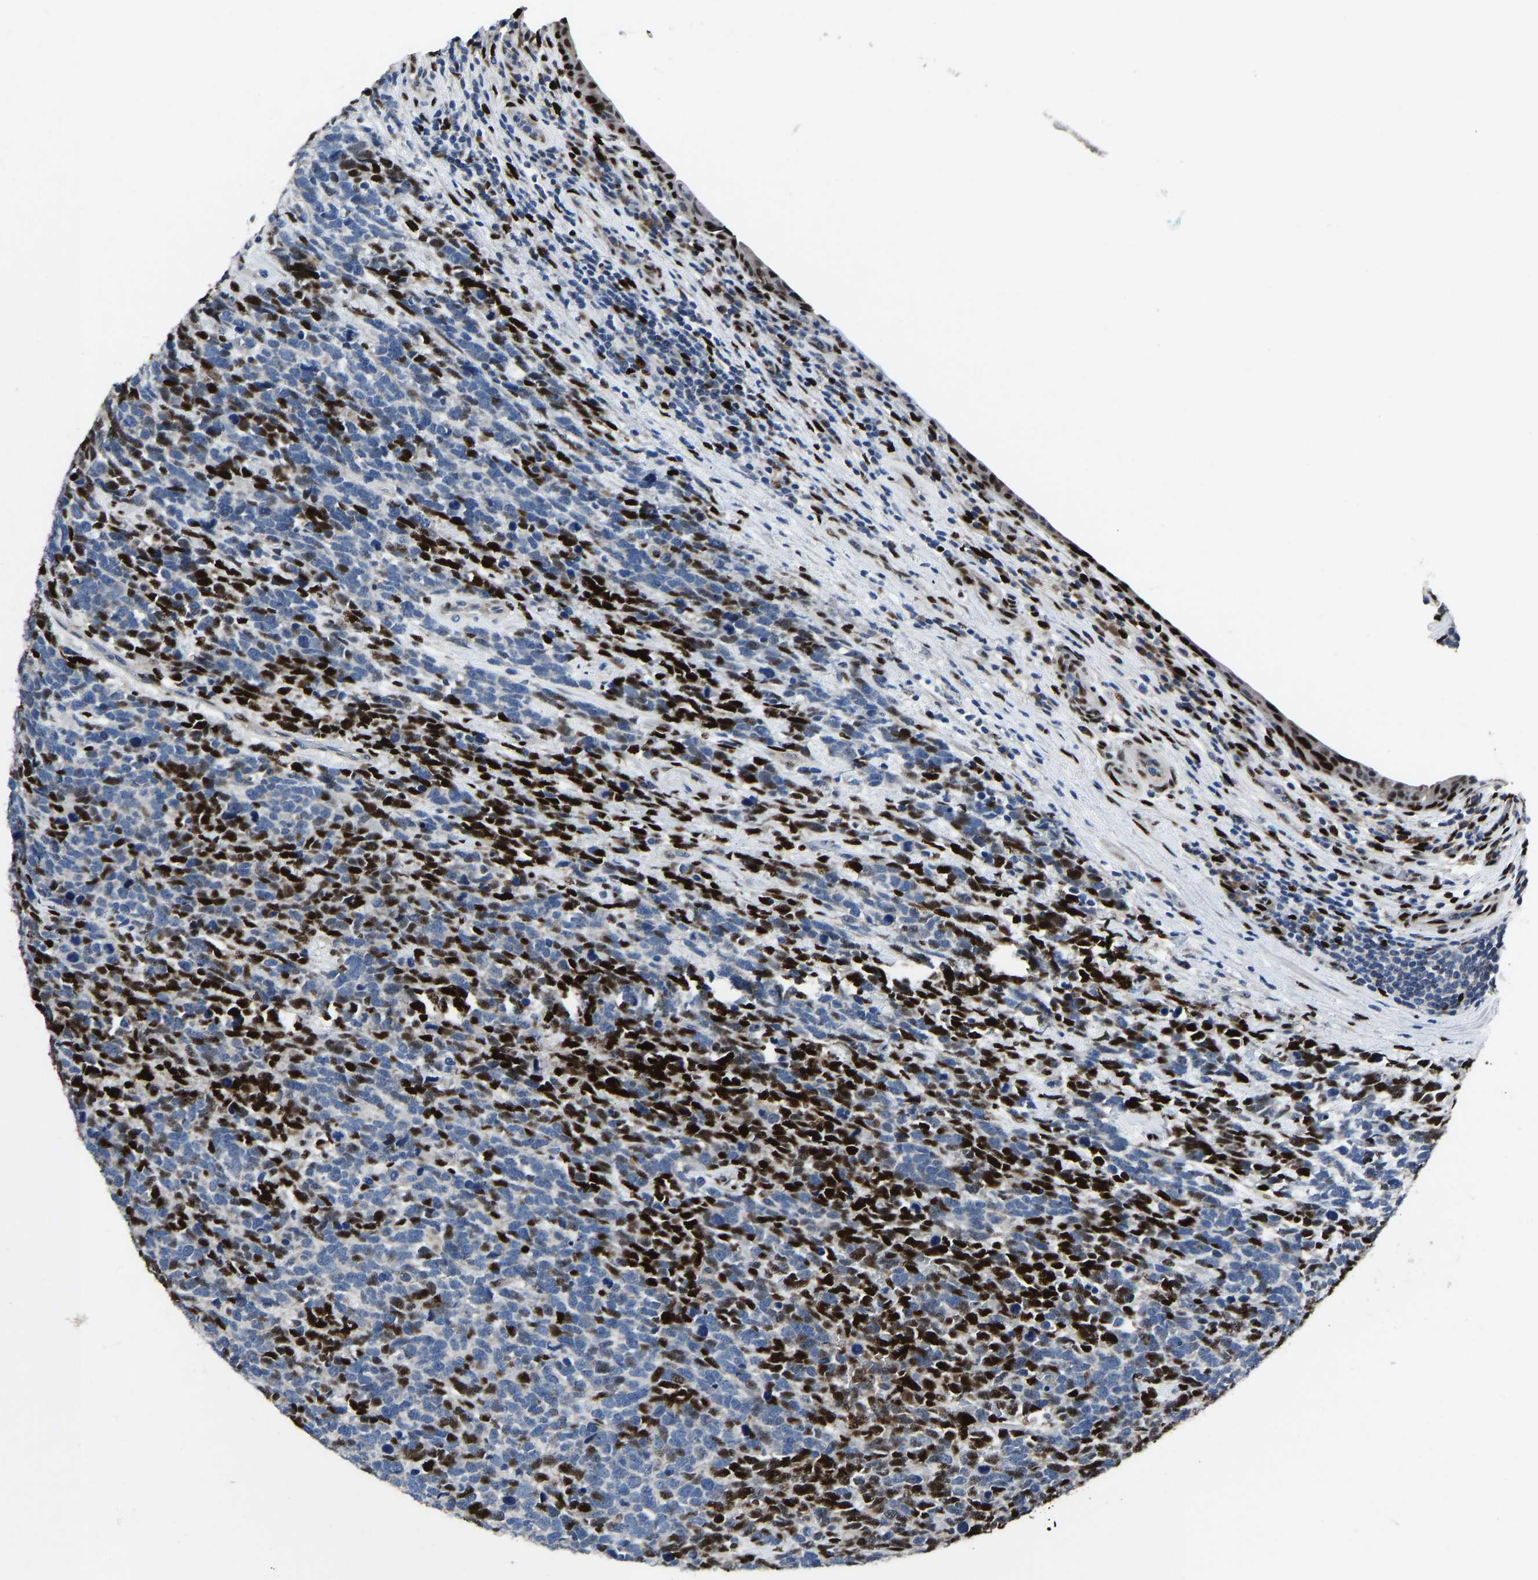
{"staining": {"intensity": "strong", "quantity": "25%-75%", "location": "nuclear"}, "tissue": "urothelial cancer", "cell_type": "Tumor cells", "image_type": "cancer", "snomed": [{"axis": "morphology", "description": "Urothelial carcinoma, High grade"}, {"axis": "topography", "description": "Urinary bladder"}], "caption": "High-magnification brightfield microscopy of urothelial cancer stained with DAB (3,3'-diaminobenzidine) (brown) and counterstained with hematoxylin (blue). tumor cells exhibit strong nuclear expression is present in approximately25%-75% of cells. (DAB (3,3'-diaminobenzidine) IHC with brightfield microscopy, high magnification).", "gene": "EGR1", "patient": {"sex": "female", "age": 82}}